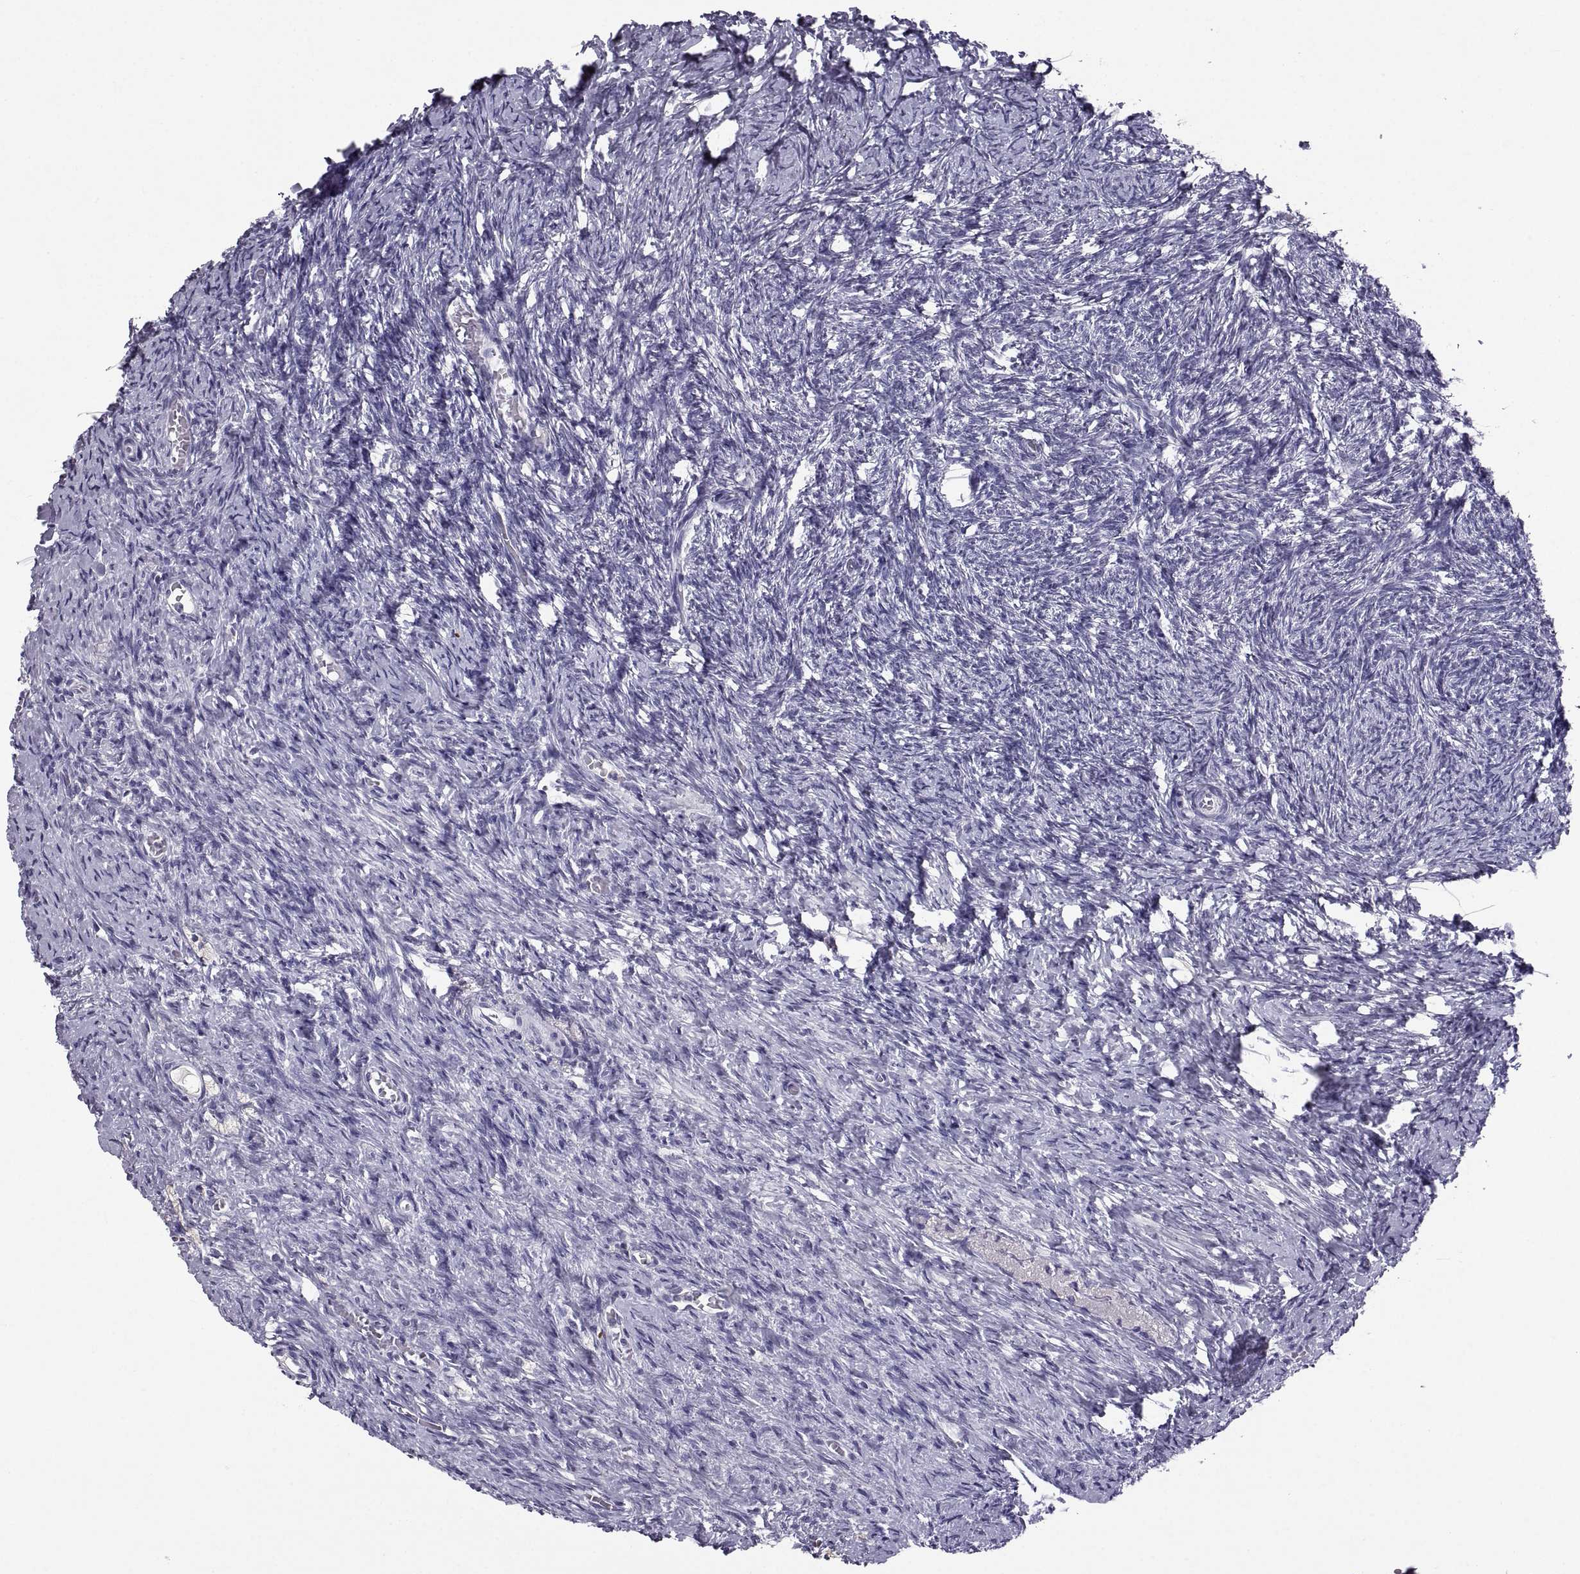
{"staining": {"intensity": "negative", "quantity": "none", "location": "none"}, "tissue": "ovary", "cell_type": "Ovarian stroma cells", "image_type": "normal", "snomed": [{"axis": "morphology", "description": "Normal tissue, NOS"}, {"axis": "topography", "description": "Ovary"}], "caption": "Immunohistochemistry histopathology image of benign human ovary stained for a protein (brown), which displays no expression in ovarian stroma cells.", "gene": "SOX21", "patient": {"sex": "female", "age": 39}}